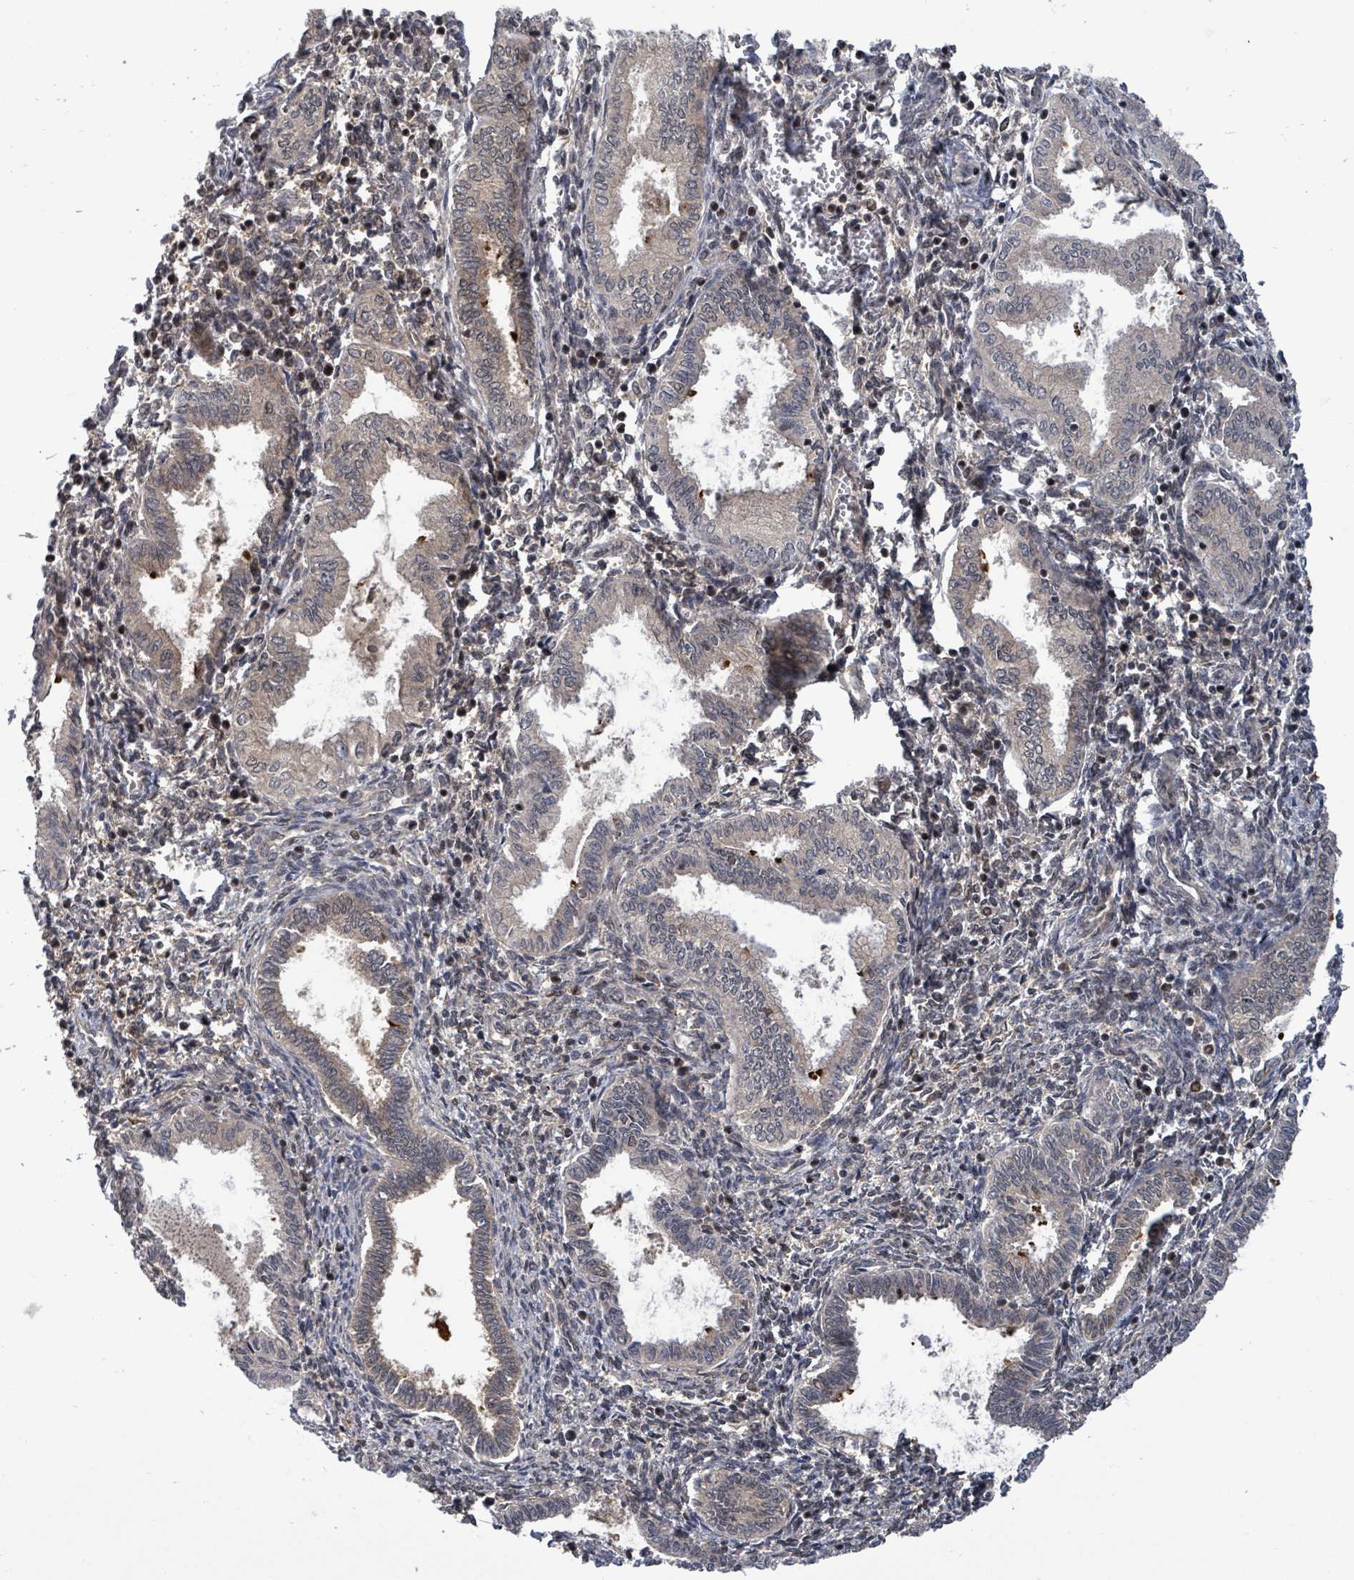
{"staining": {"intensity": "weak", "quantity": "<25%", "location": "cytoplasmic/membranous"}, "tissue": "endometrium", "cell_type": "Cells in endometrial stroma", "image_type": "normal", "snomed": [{"axis": "morphology", "description": "Normal tissue, NOS"}, {"axis": "topography", "description": "Endometrium"}], "caption": "IHC of unremarkable endometrium reveals no positivity in cells in endometrial stroma.", "gene": "FBXO6", "patient": {"sex": "female", "age": 37}}